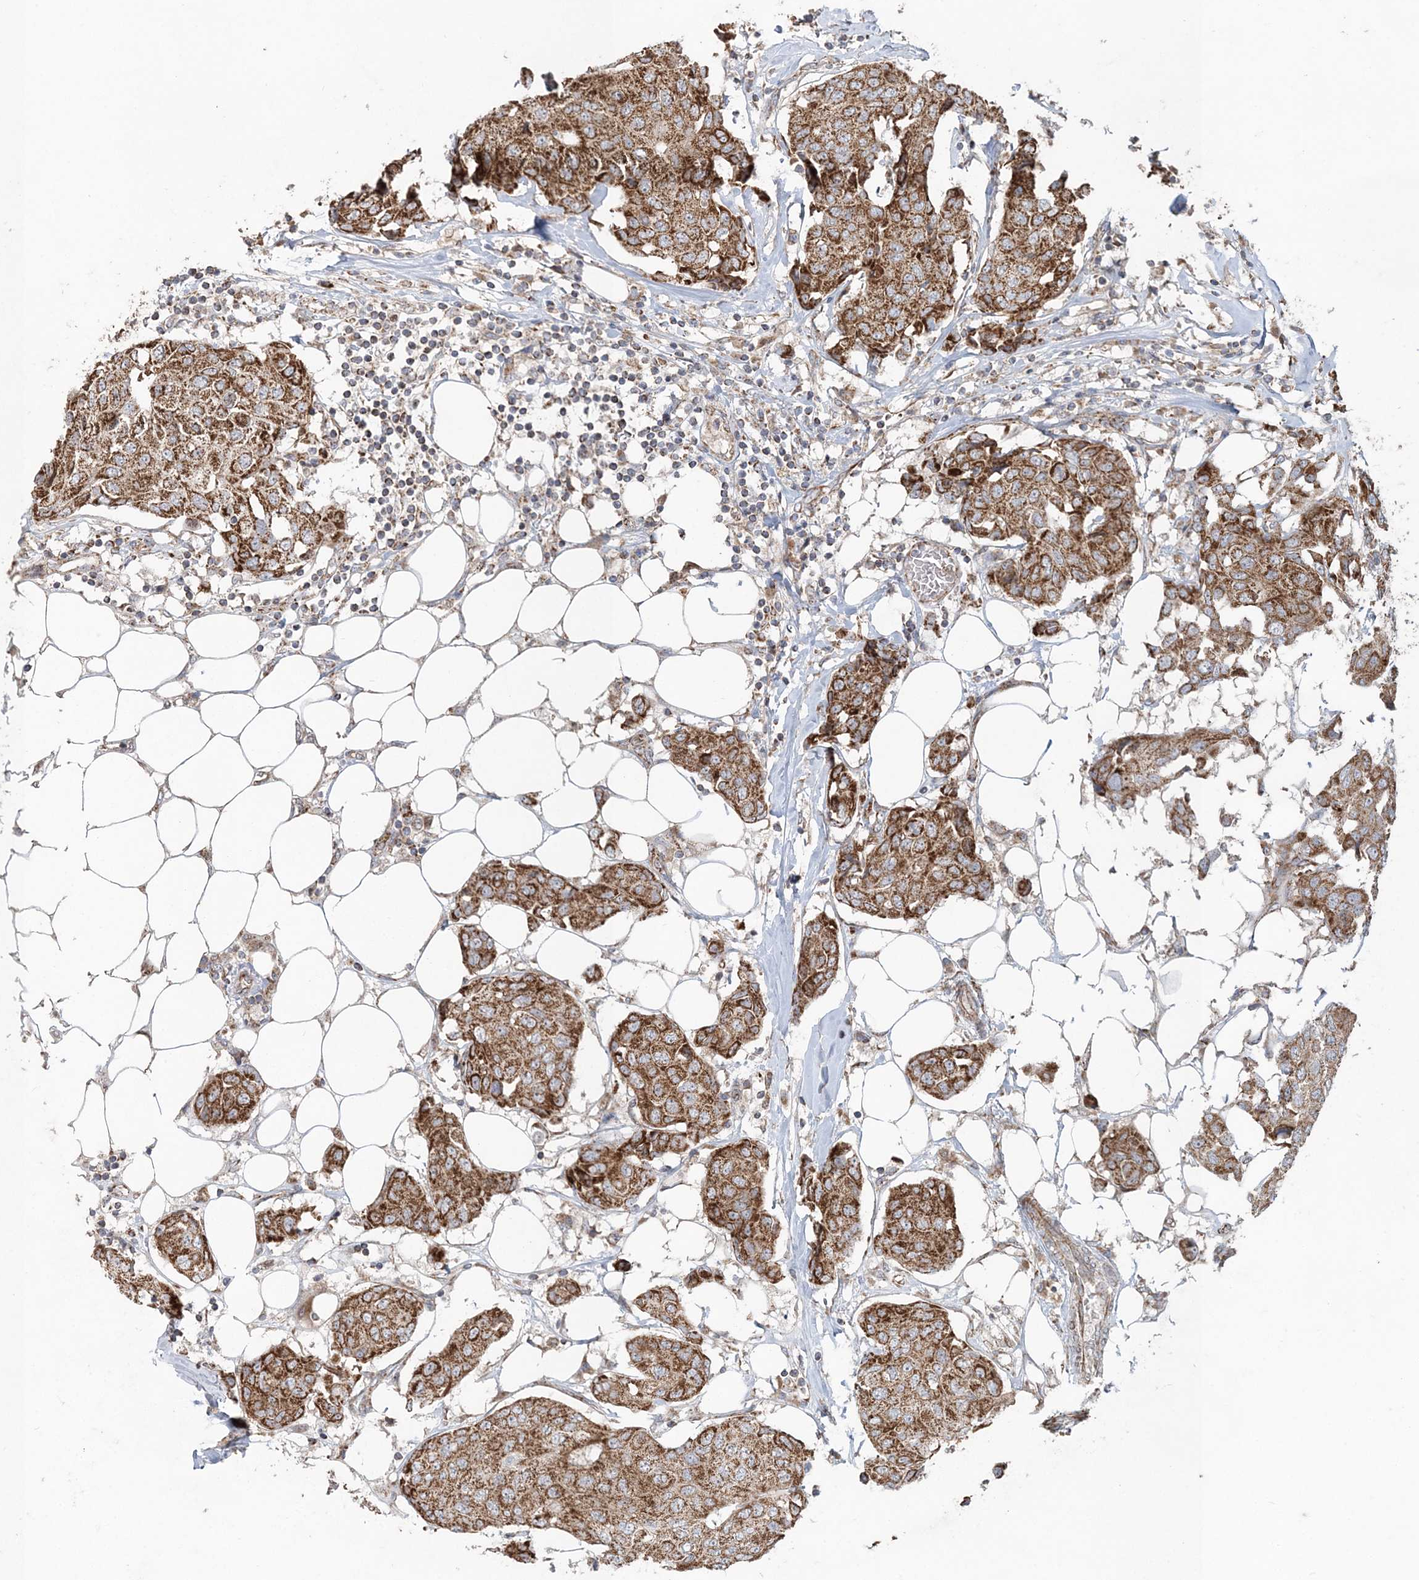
{"staining": {"intensity": "moderate", "quantity": ">75%", "location": "cytoplasmic/membranous"}, "tissue": "breast cancer", "cell_type": "Tumor cells", "image_type": "cancer", "snomed": [{"axis": "morphology", "description": "Duct carcinoma"}, {"axis": "topography", "description": "Breast"}], "caption": "The histopathology image reveals immunohistochemical staining of intraductal carcinoma (breast). There is moderate cytoplasmic/membranous expression is identified in about >75% of tumor cells.", "gene": "LRPPRC", "patient": {"sex": "female", "age": 80}}